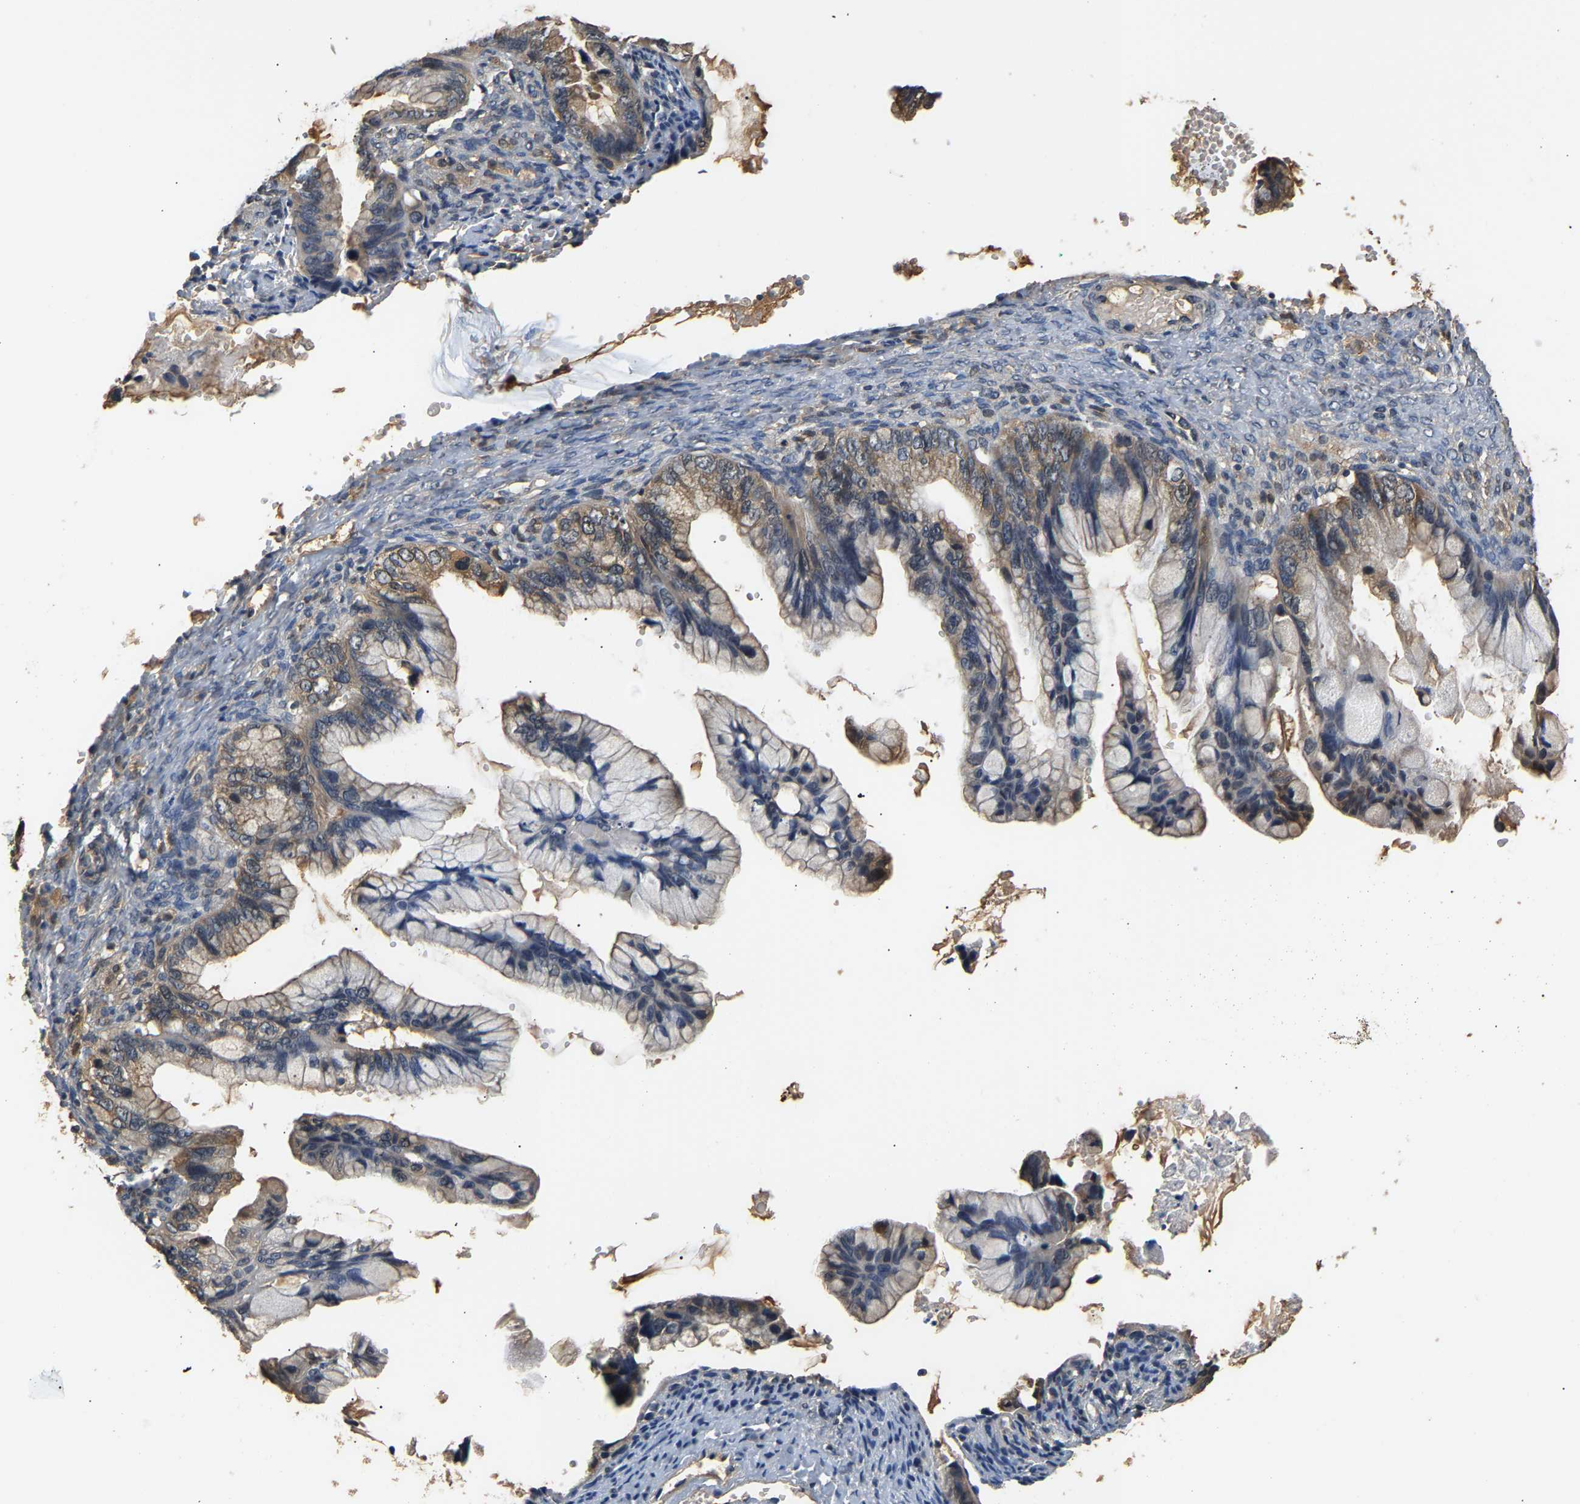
{"staining": {"intensity": "moderate", "quantity": "25%-75%", "location": "cytoplasmic/membranous"}, "tissue": "ovarian cancer", "cell_type": "Tumor cells", "image_type": "cancer", "snomed": [{"axis": "morphology", "description": "Cystadenocarcinoma, mucinous, NOS"}, {"axis": "topography", "description": "Ovary"}], "caption": "This histopathology image exhibits IHC staining of mucinous cystadenocarcinoma (ovarian), with medium moderate cytoplasmic/membranous staining in approximately 25%-75% of tumor cells.", "gene": "GPI", "patient": {"sex": "female", "age": 36}}